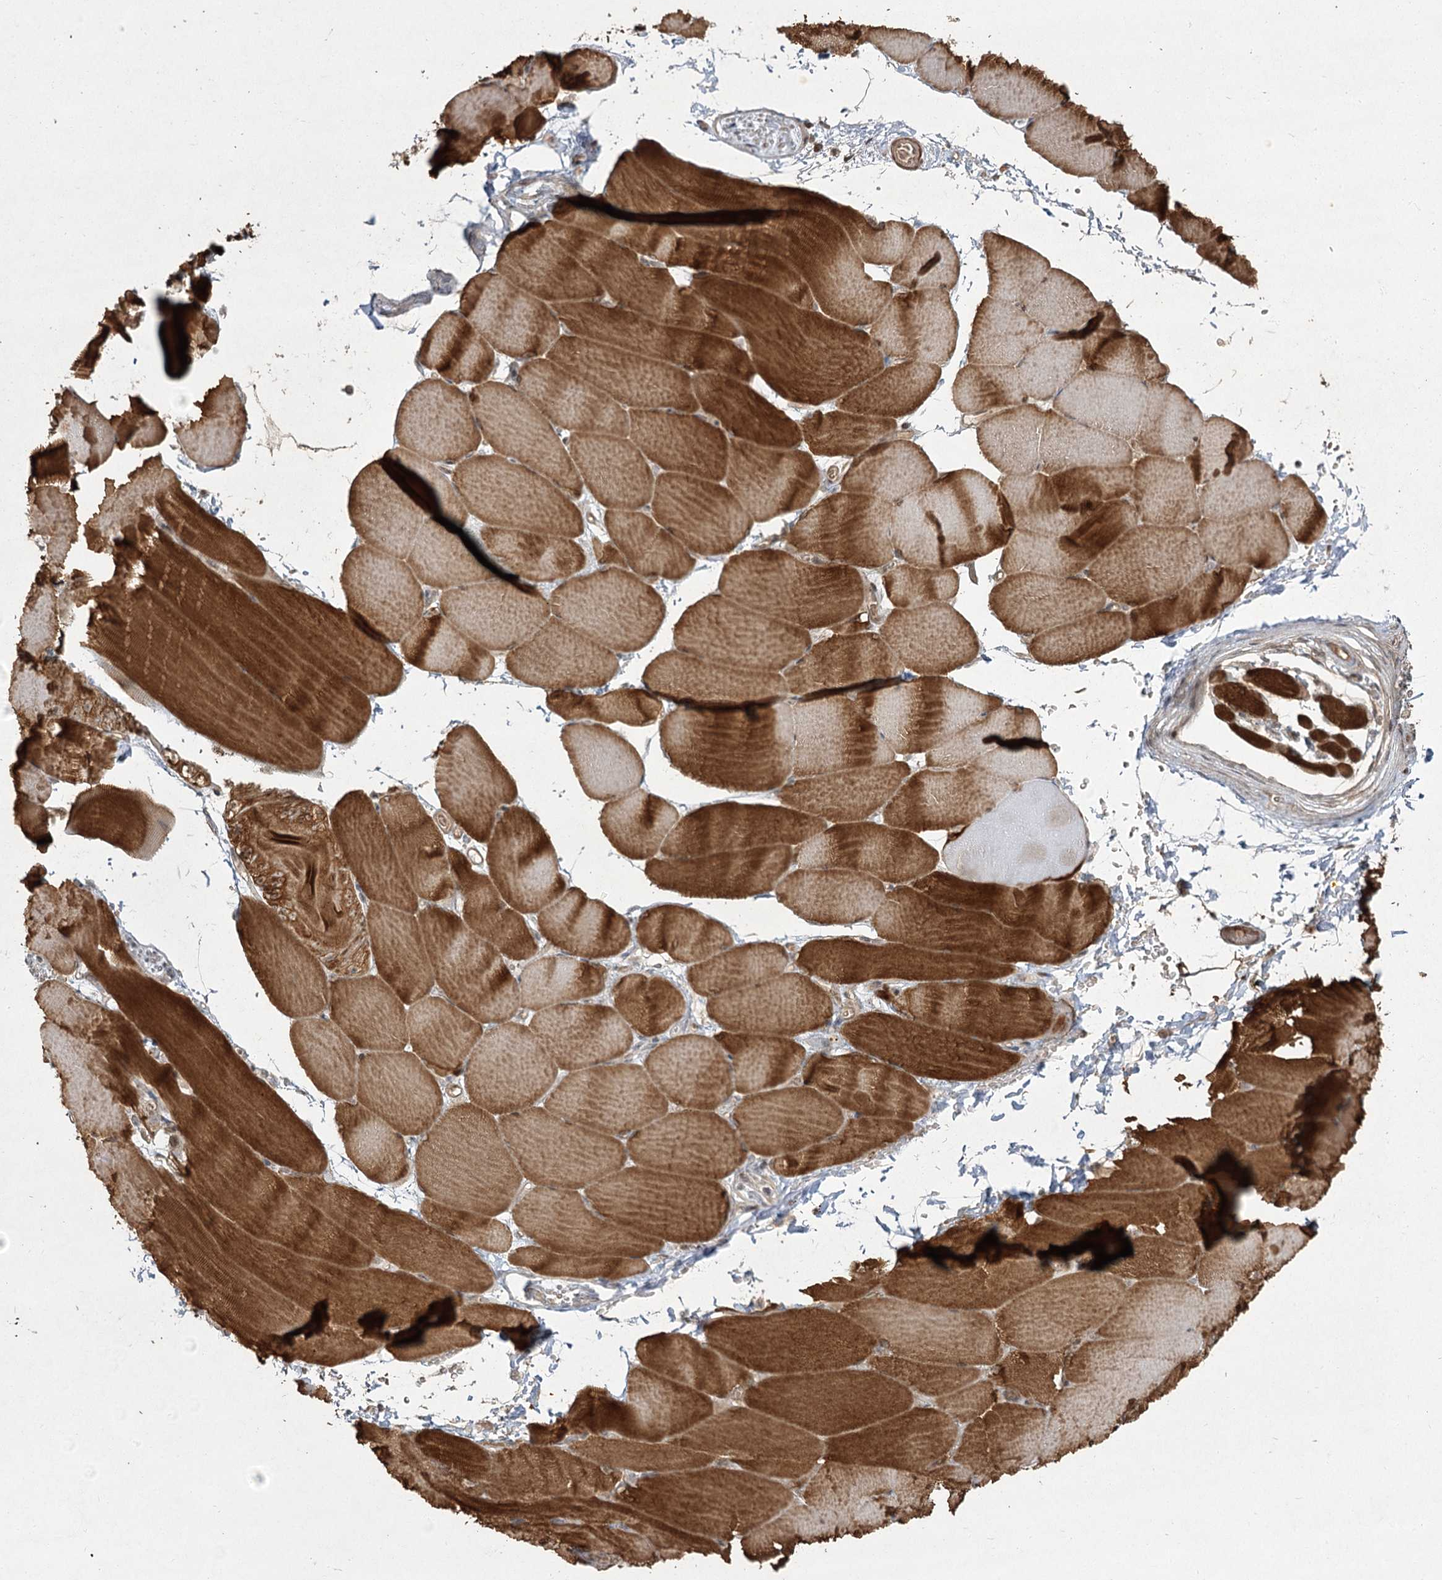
{"staining": {"intensity": "strong", "quantity": ">75%", "location": "cytoplasmic/membranous"}, "tissue": "skeletal muscle", "cell_type": "Myocytes", "image_type": "normal", "snomed": [{"axis": "morphology", "description": "Normal tissue, NOS"}, {"axis": "topography", "description": "Skeletal muscle"}, {"axis": "topography", "description": "Parathyroid gland"}], "caption": "Immunohistochemistry (DAB (3,3'-diaminobenzidine)) staining of benign human skeletal muscle exhibits strong cytoplasmic/membranous protein staining in approximately >75% of myocytes.", "gene": "CPLANE1", "patient": {"sex": "female", "age": 37}}